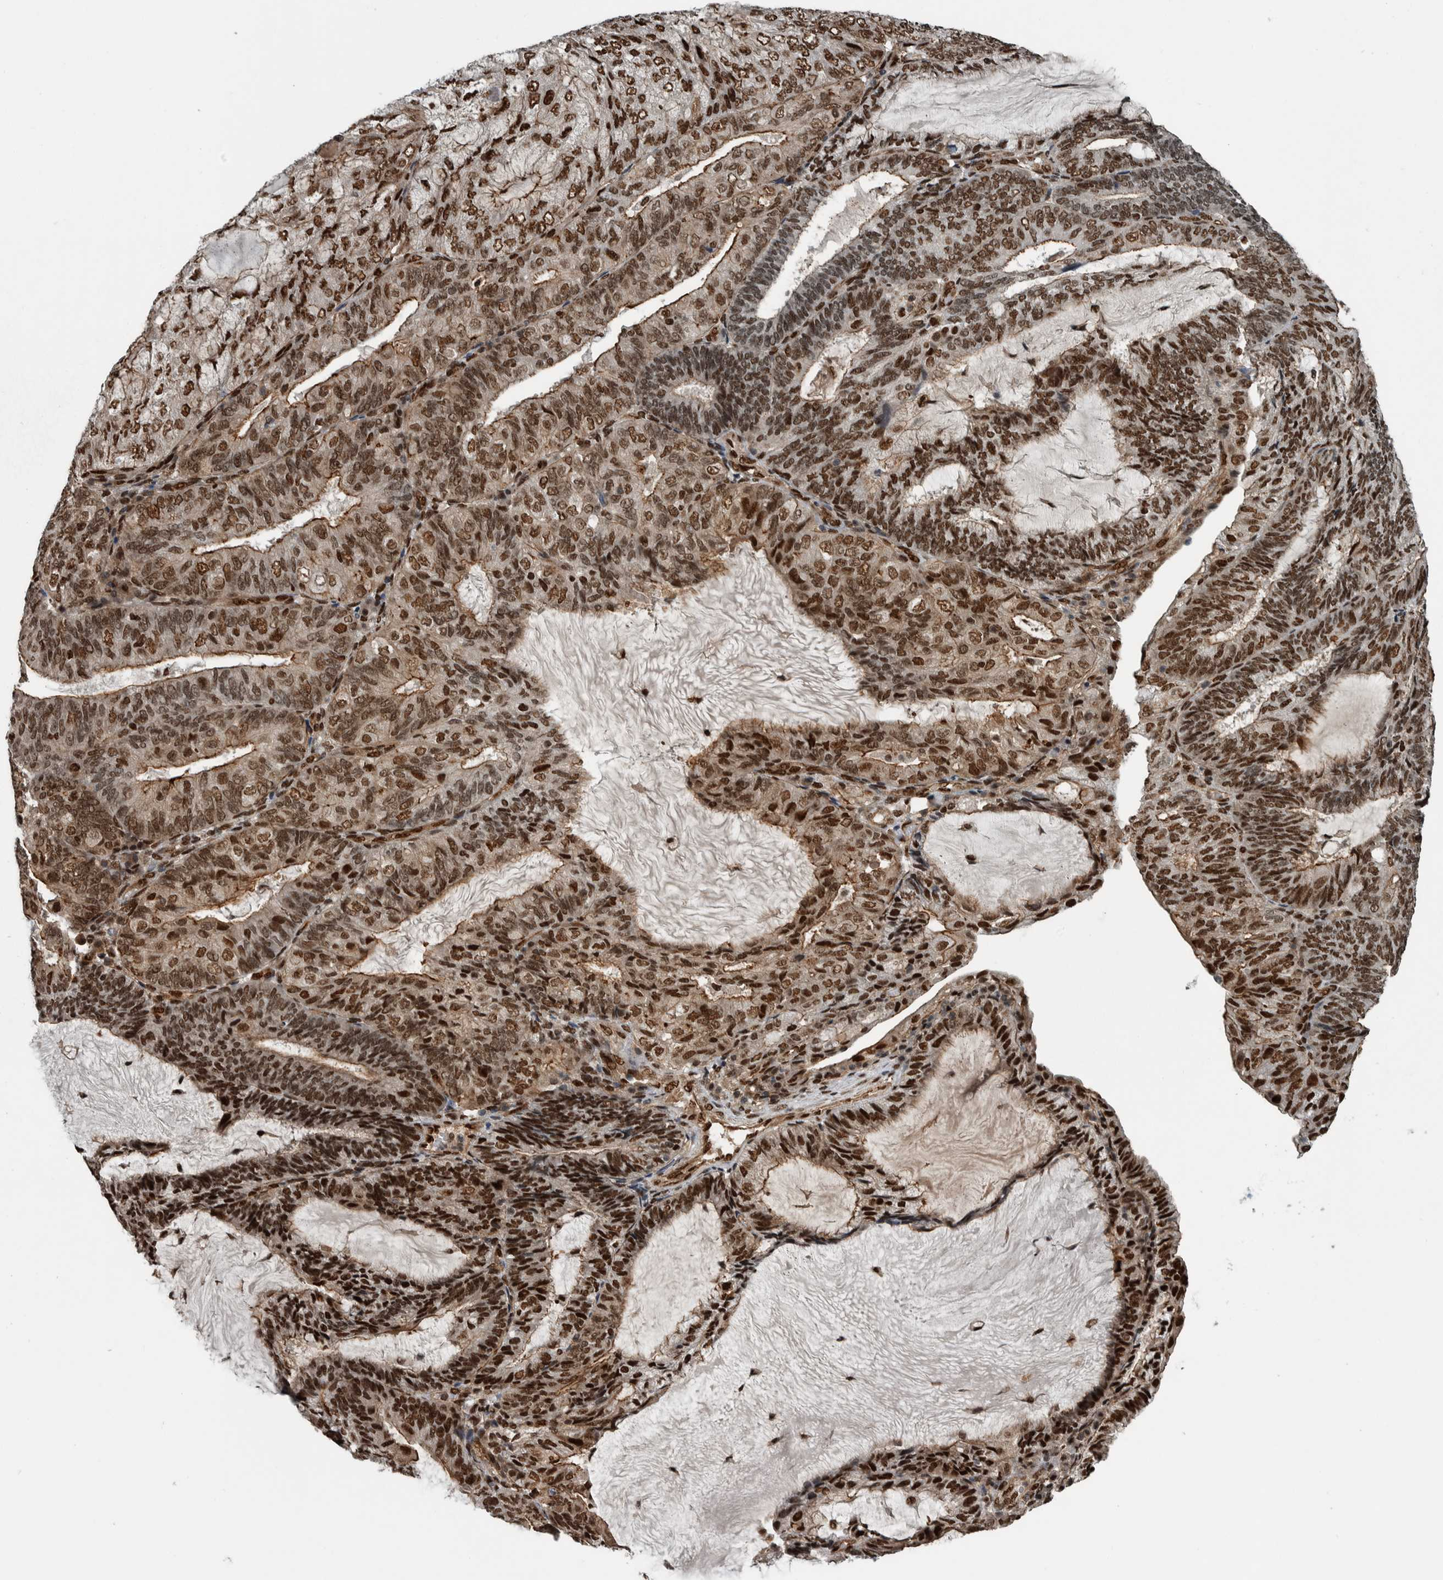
{"staining": {"intensity": "strong", "quantity": ">75%", "location": "nuclear"}, "tissue": "endometrial cancer", "cell_type": "Tumor cells", "image_type": "cancer", "snomed": [{"axis": "morphology", "description": "Adenocarcinoma, NOS"}, {"axis": "topography", "description": "Endometrium"}], "caption": "High-power microscopy captured an immunohistochemistry (IHC) histopathology image of adenocarcinoma (endometrial), revealing strong nuclear expression in about >75% of tumor cells.", "gene": "FAM135B", "patient": {"sex": "female", "age": 81}}